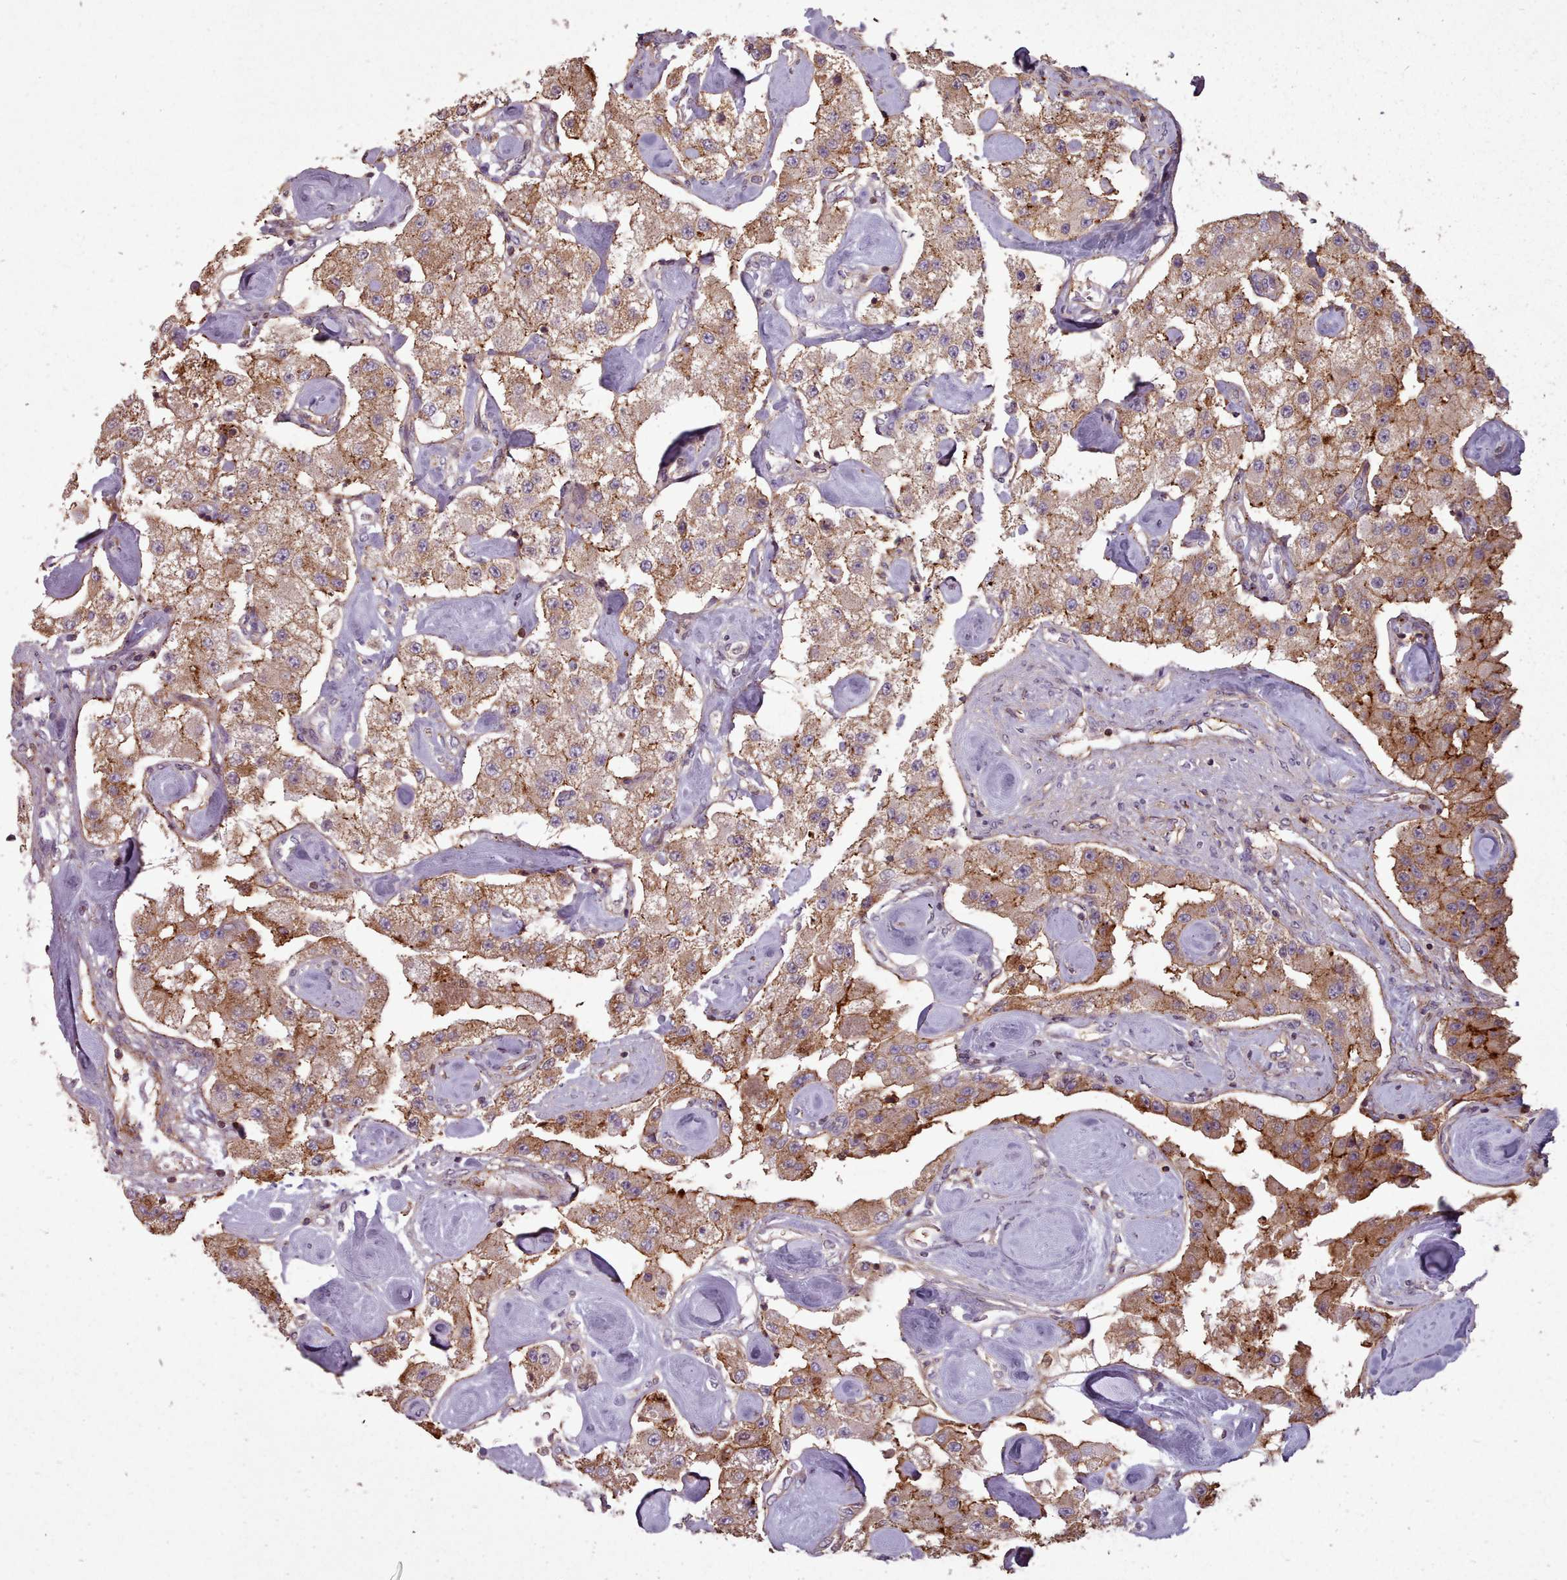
{"staining": {"intensity": "moderate", "quantity": ">75%", "location": "cytoplasmic/membranous"}, "tissue": "carcinoid", "cell_type": "Tumor cells", "image_type": "cancer", "snomed": [{"axis": "morphology", "description": "Carcinoid, malignant, NOS"}, {"axis": "topography", "description": "Pancreas"}], "caption": "Protein staining displays moderate cytoplasmic/membranous staining in approximately >75% of tumor cells in carcinoid. (Stains: DAB in brown, nuclei in blue, Microscopy: brightfield microscopy at high magnification).", "gene": "ZMYM4", "patient": {"sex": "male", "age": 41}}